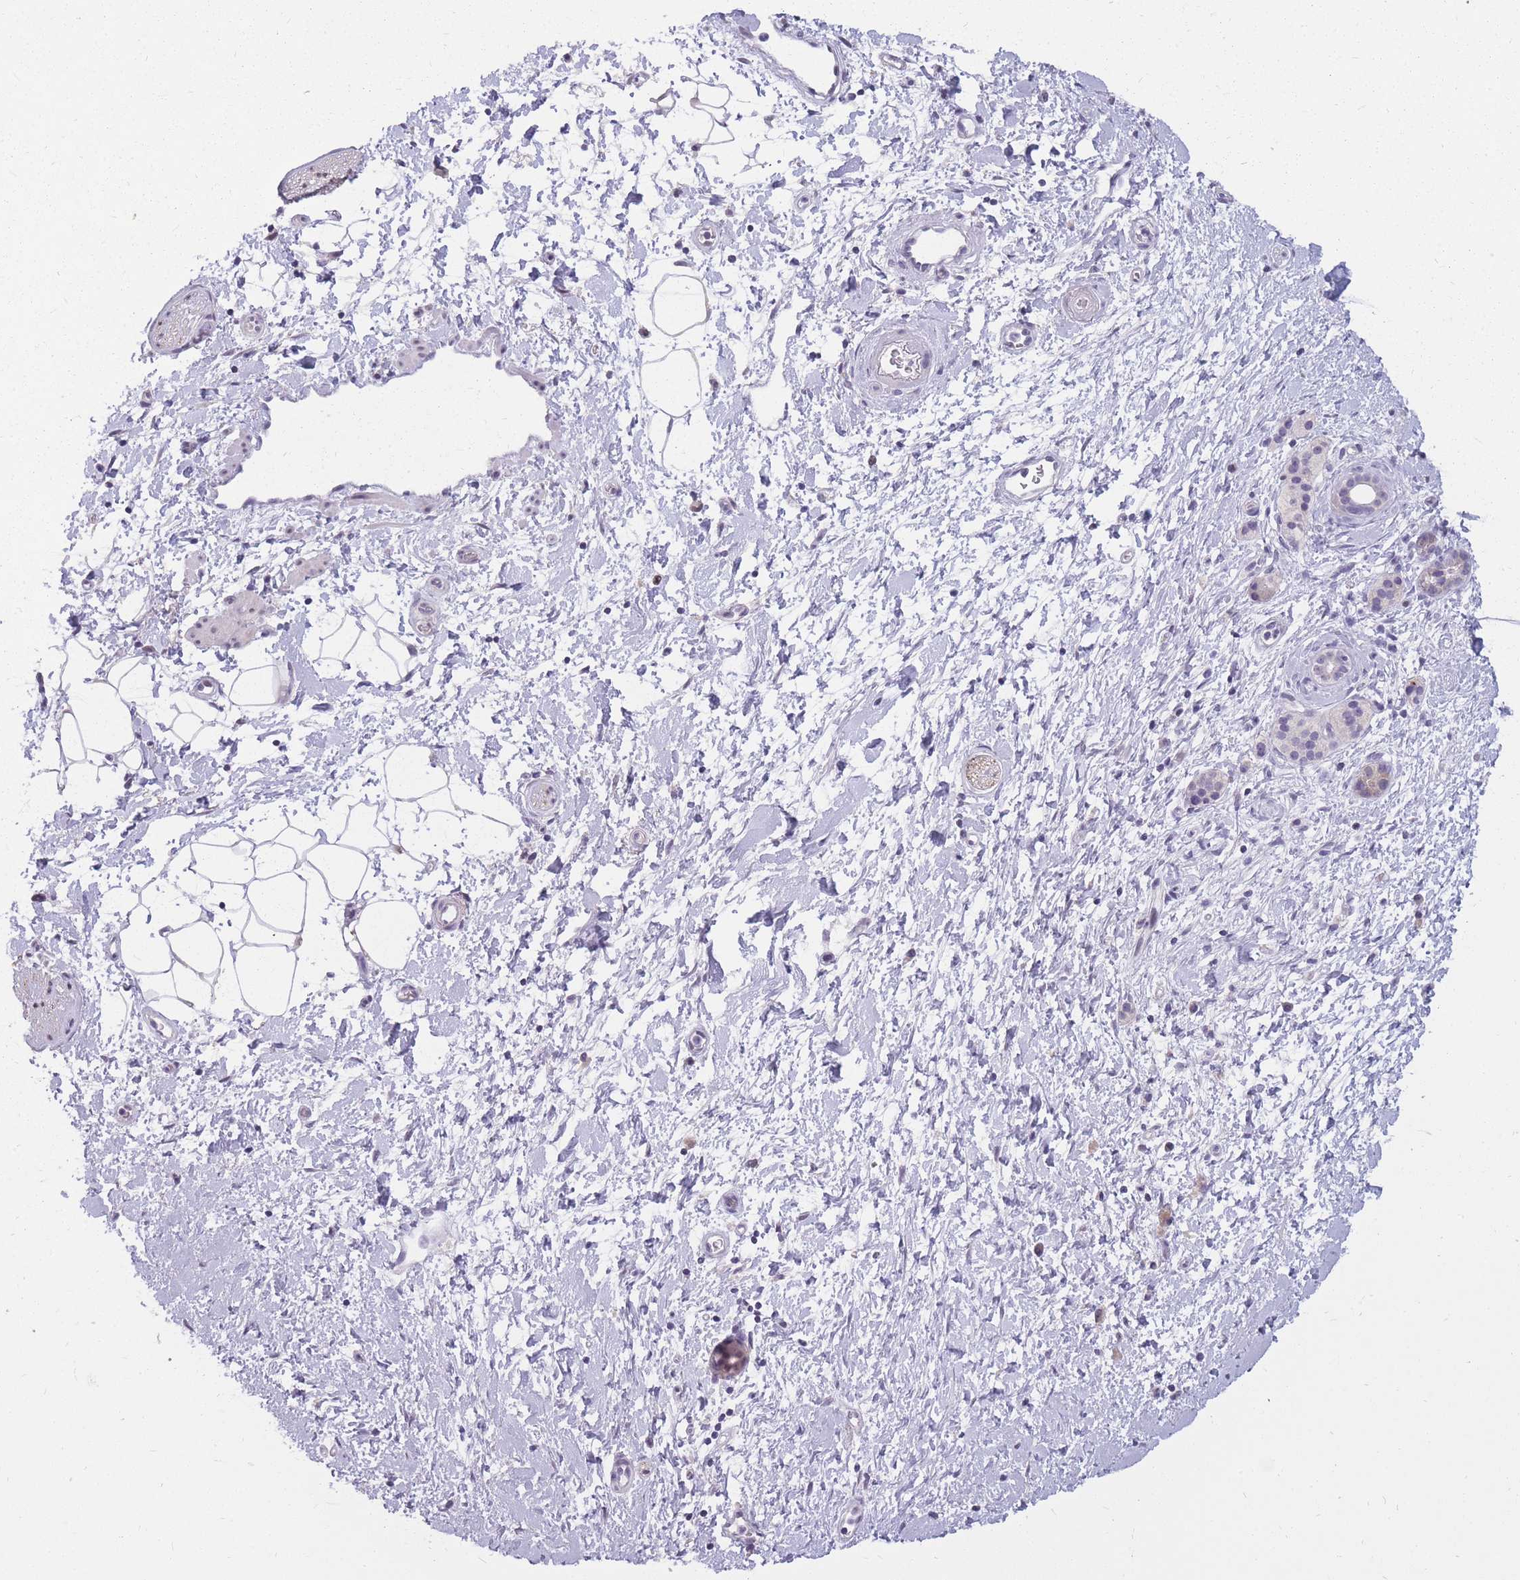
{"staining": {"intensity": "negative", "quantity": "none", "location": "none"}, "tissue": "adipose tissue", "cell_type": "Adipocytes", "image_type": "normal", "snomed": [{"axis": "morphology", "description": "Normal tissue, NOS"}, {"axis": "morphology", "description": "Adenocarcinoma, NOS"}, {"axis": "topography", "description": "Pancreas"}, {"axis": "topography", "description": "Peripheral nerve tissue"}], "caption": "The immunohistochemistry micrograph has no significant staining in adipocytes of adipose tissue. (DAB (3,3'-diaminobenzidine) immunohistochemistry, high magnification).", "gene": "POM121C", "patient": {"sex": "female", "age": 77}}